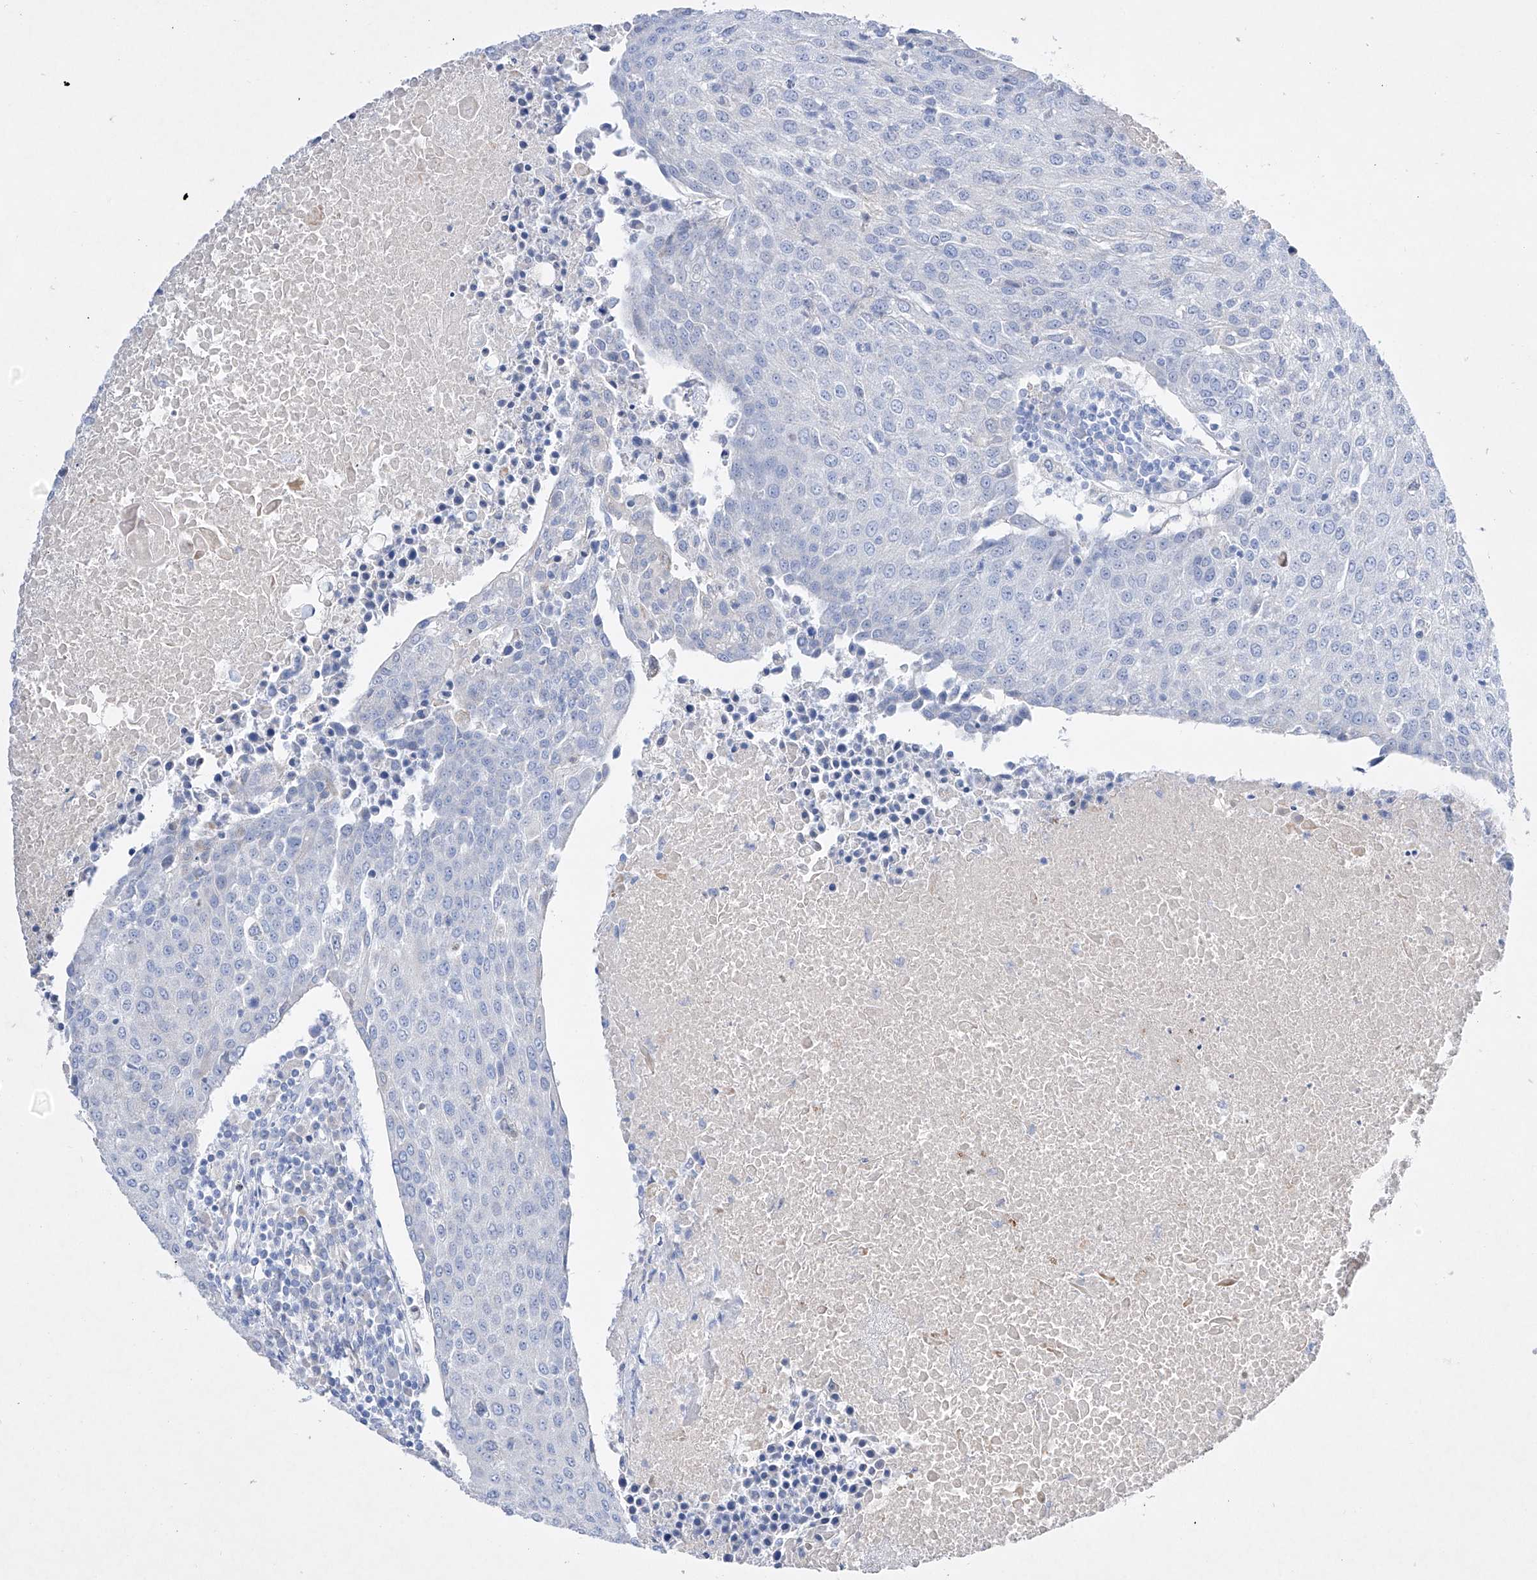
{"staining": {"intensity": "negative", "quantity": "none", "location": "none"}, "tissue": "urothelial cancer", "cell_type": "Tumor cells", "image_type": "cancer", "snomed": [{"axis": "morphology", "description": "Urothelial carcinoma, High grade"}, {"axis": "topography", "description": "Urinary bladder"}], "caption": "The photomicrograph exhibits no significant expression in tumor cells of urothelial cancer.", "gene": "TM7SF2", "patient": {"sex": "female", "age": 85}}